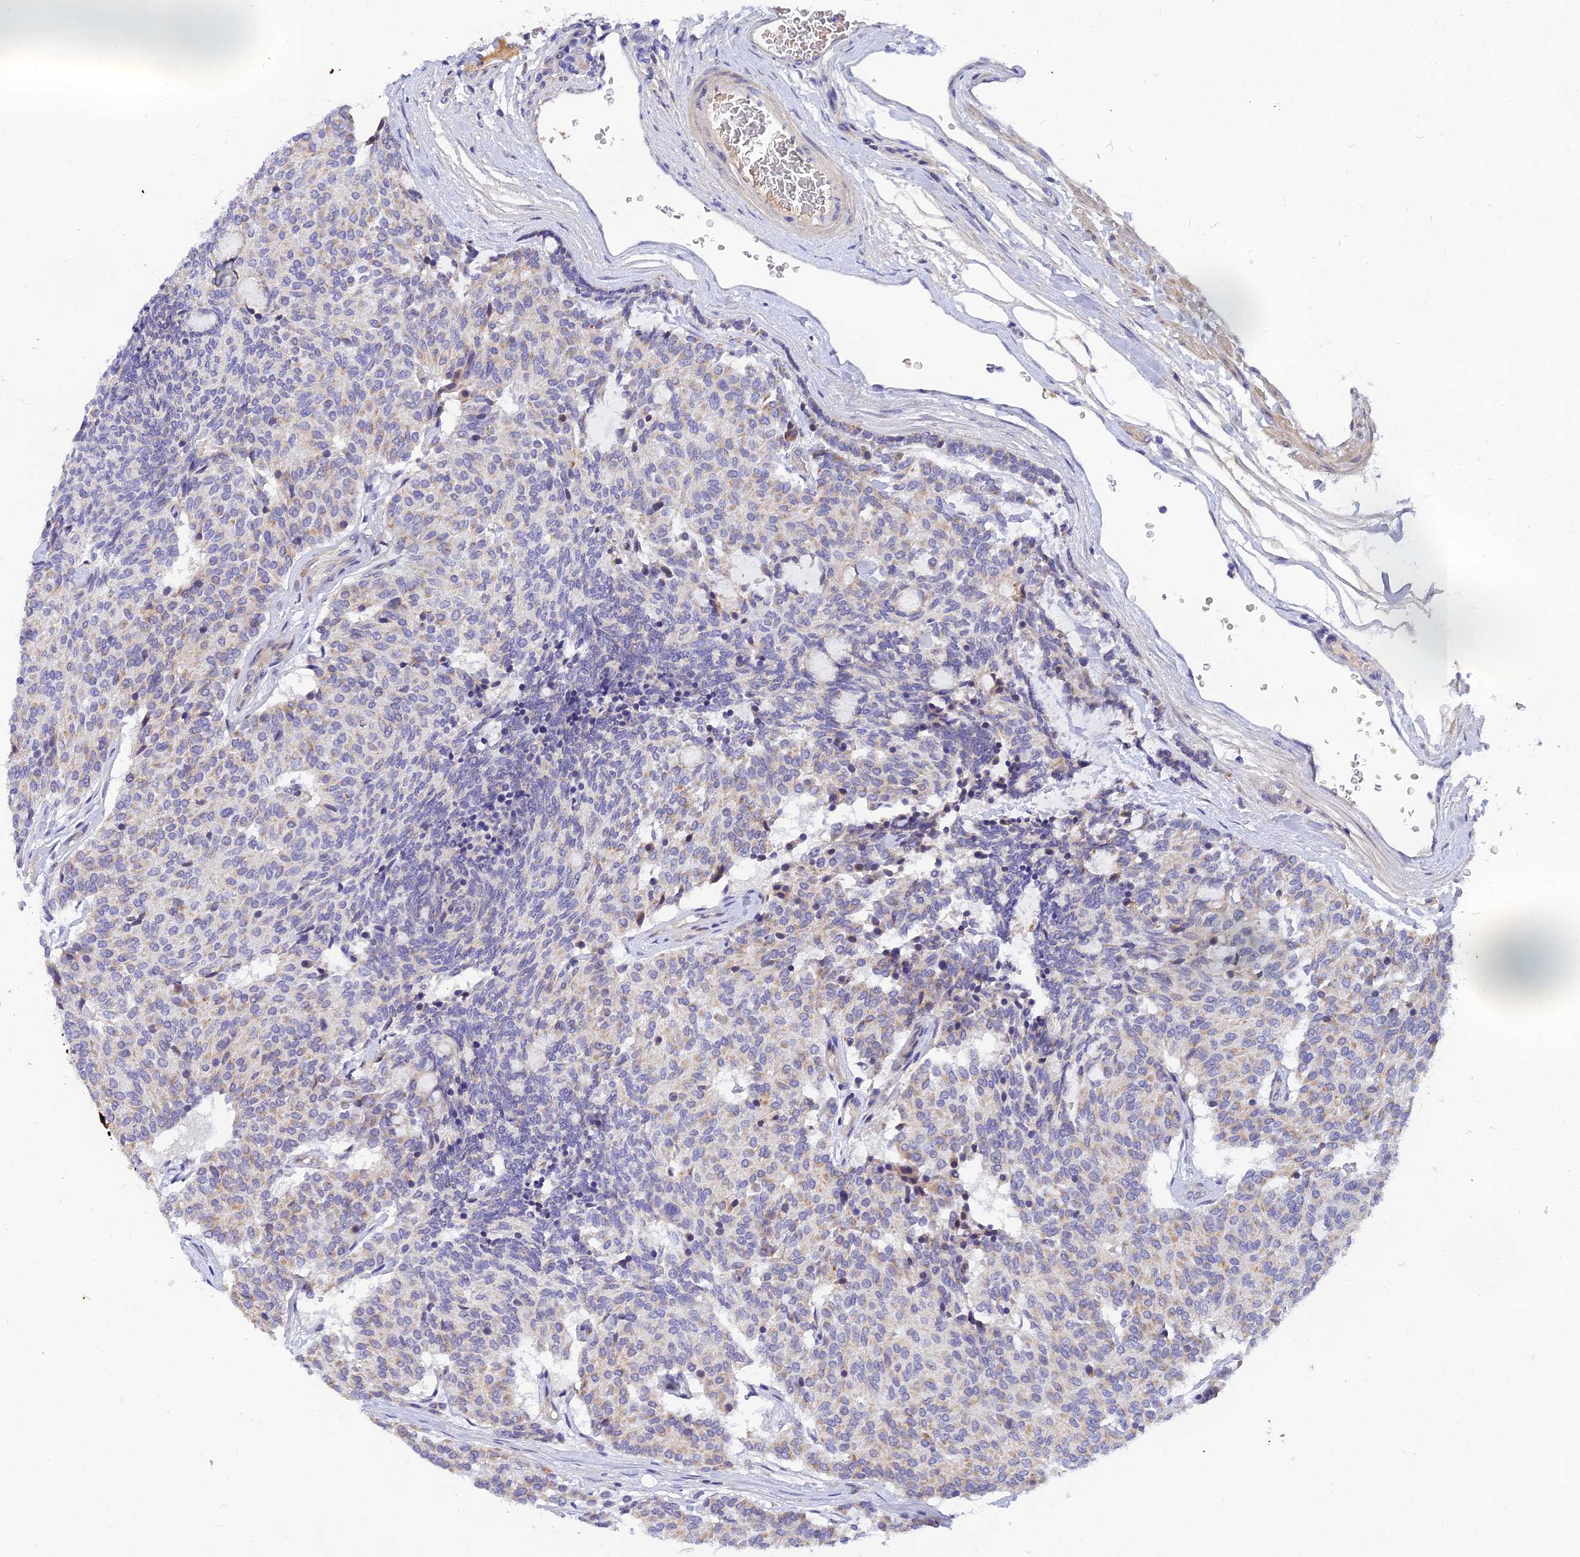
{"staining": {"intensity": "weak", "quantity": "<25%", "location": "cytoplasmic/membranous"}, "tissue": "carcinoid", "cell_type": "Tumor cells", "image_type": "cancer", "snomed": [{"axis": "morphology", "description": "Carcinoid, malignant, NOS"}, {"axis": "topography", "description": "Pancreas"}], "caption": "Immunohistochemistry (IHC) of carcinoid reveals no expression in tumor cells.", "gene": "ANKS4B", "patient": {"sex": "female", "age": 54}}